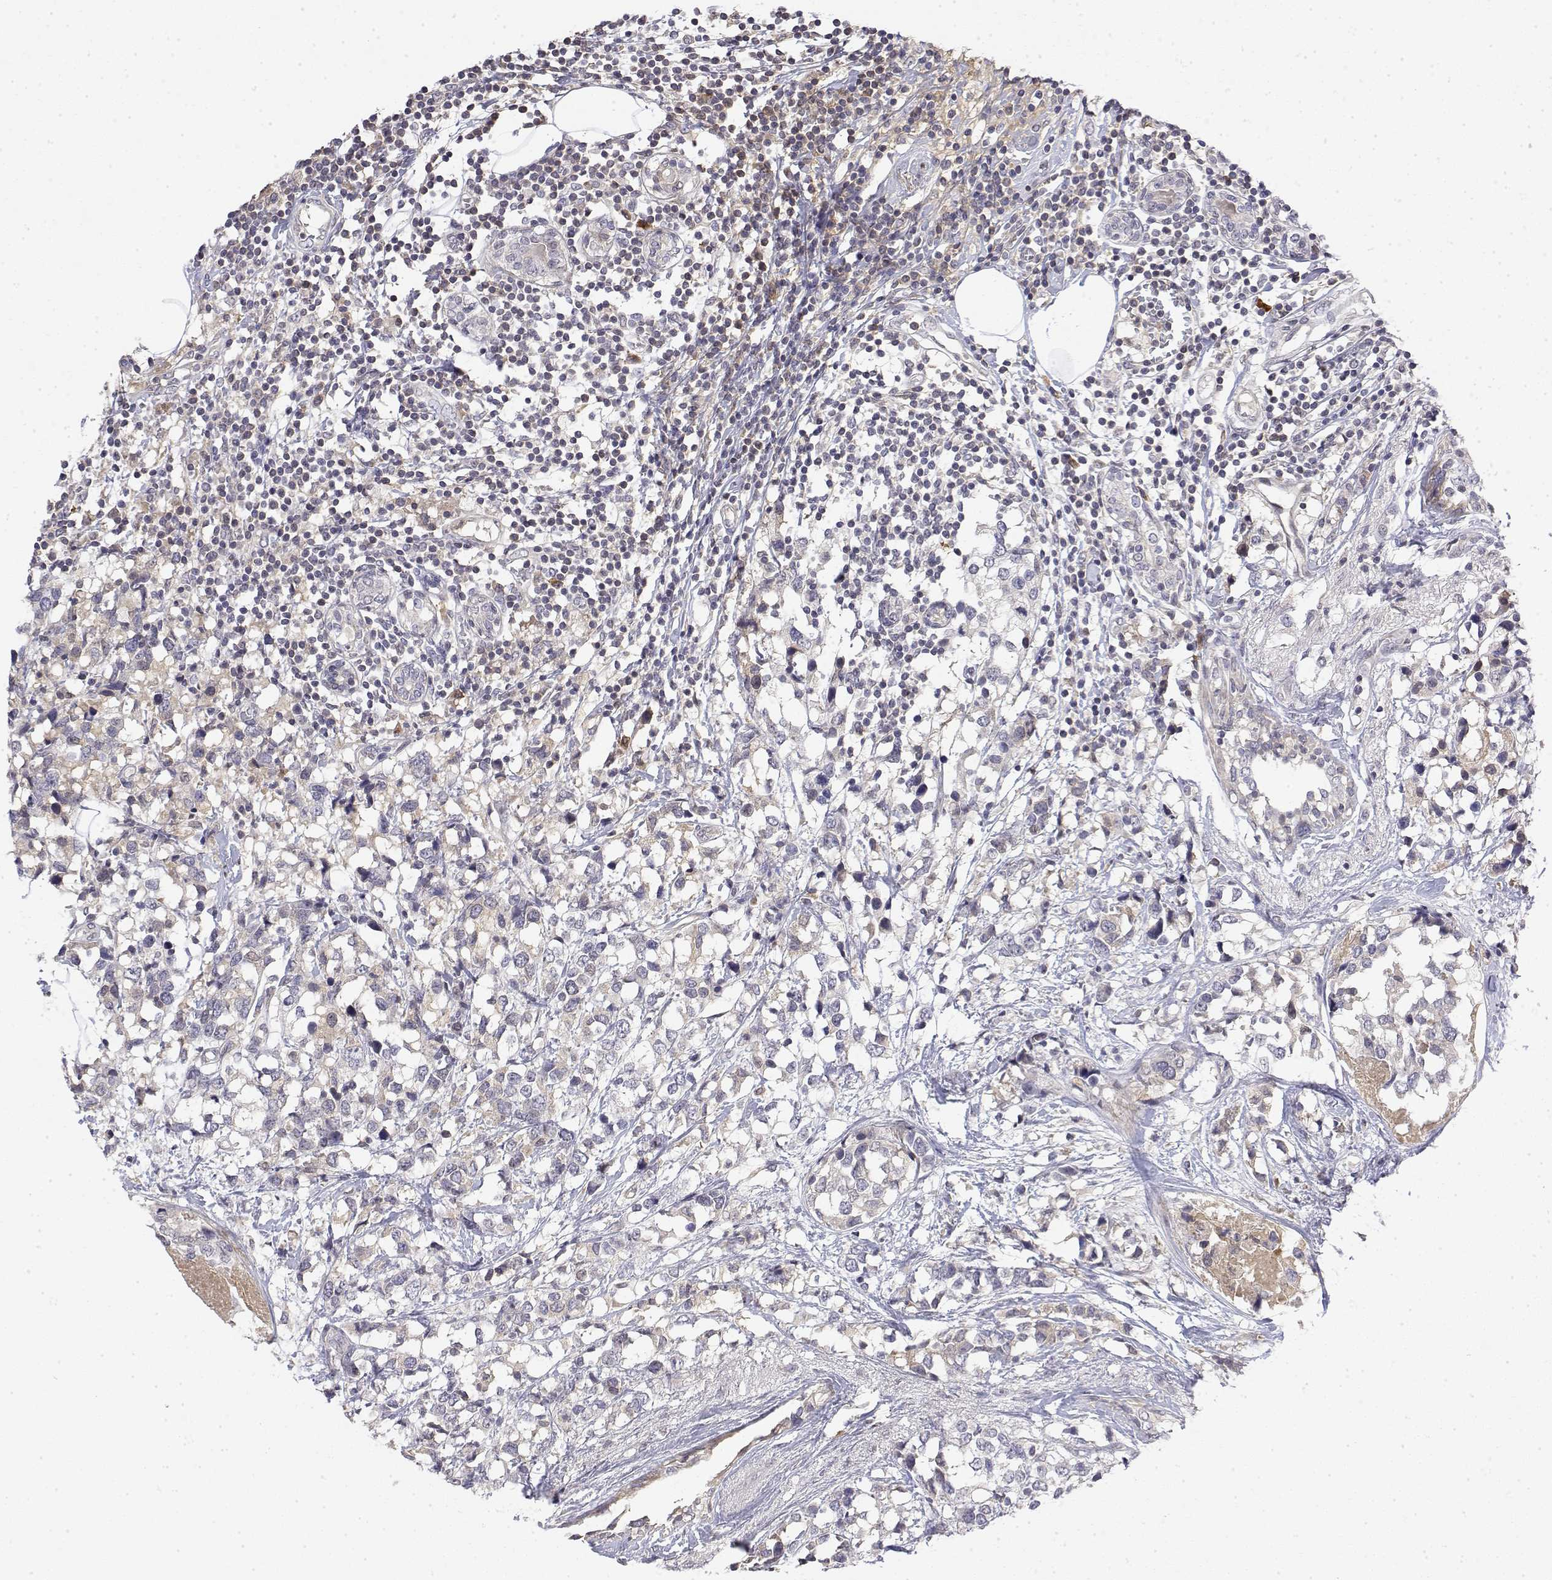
{"staining": {"intensity": "negative", "quantity": "none", "location": "none"}, "tissue": "breast cancer", "cell_type": "Tumor cells", "image_type": "cancer", "snomed": [{"axis": "morphology", "description": "Lobular carcinoma"}, {"axis": "topography", "description": "Breast"}], "caption": "An immunohistochemistry (IHC) histopathology image of breast cancer is shown. There is no staining in tumor cells of breast cancer.", "gene": "IGFBP4", "patient": {"sex": "female", "age": 59}}